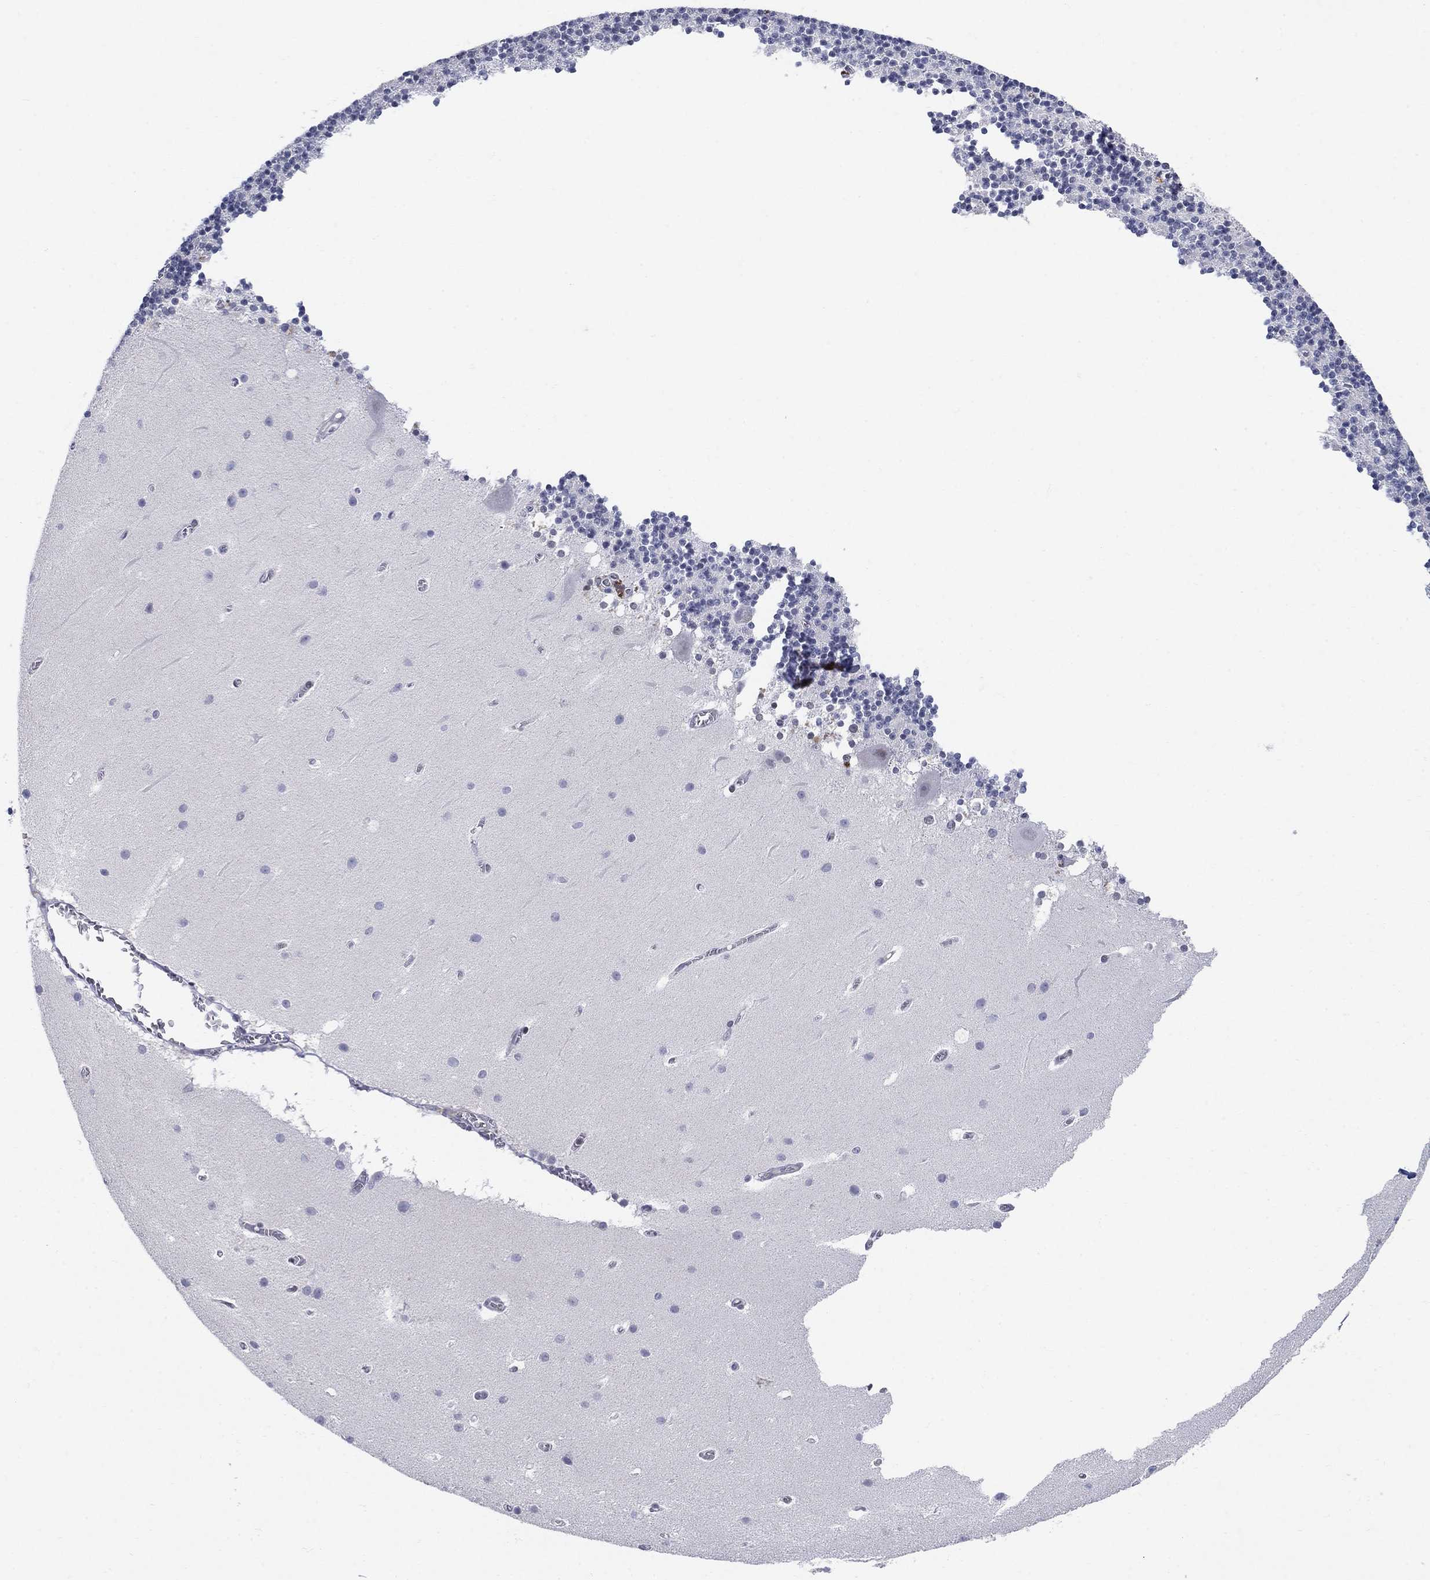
{"staining": {"intensity": "negative", "quantity": "none", "location": "none"}, "tissue": "cerebellum", "cell_type": "Cells in granular layer", "image_type": "normal", "snomed": [{"axis": "morphology", "description": "Normal tissue, NOS"}, {"axis": "topography", "description": "Cerebellum"}], "caption": "Cells in granular layer are negative for protein expression in benign human cerebellum. The staining is performed using DAB (3,3'-diaminobenzidine) brown chromogen with nuclei counter-stained in using hematoxylin.", "gene": "CENPE", "patient": {"sex": "male", "age": 70}}